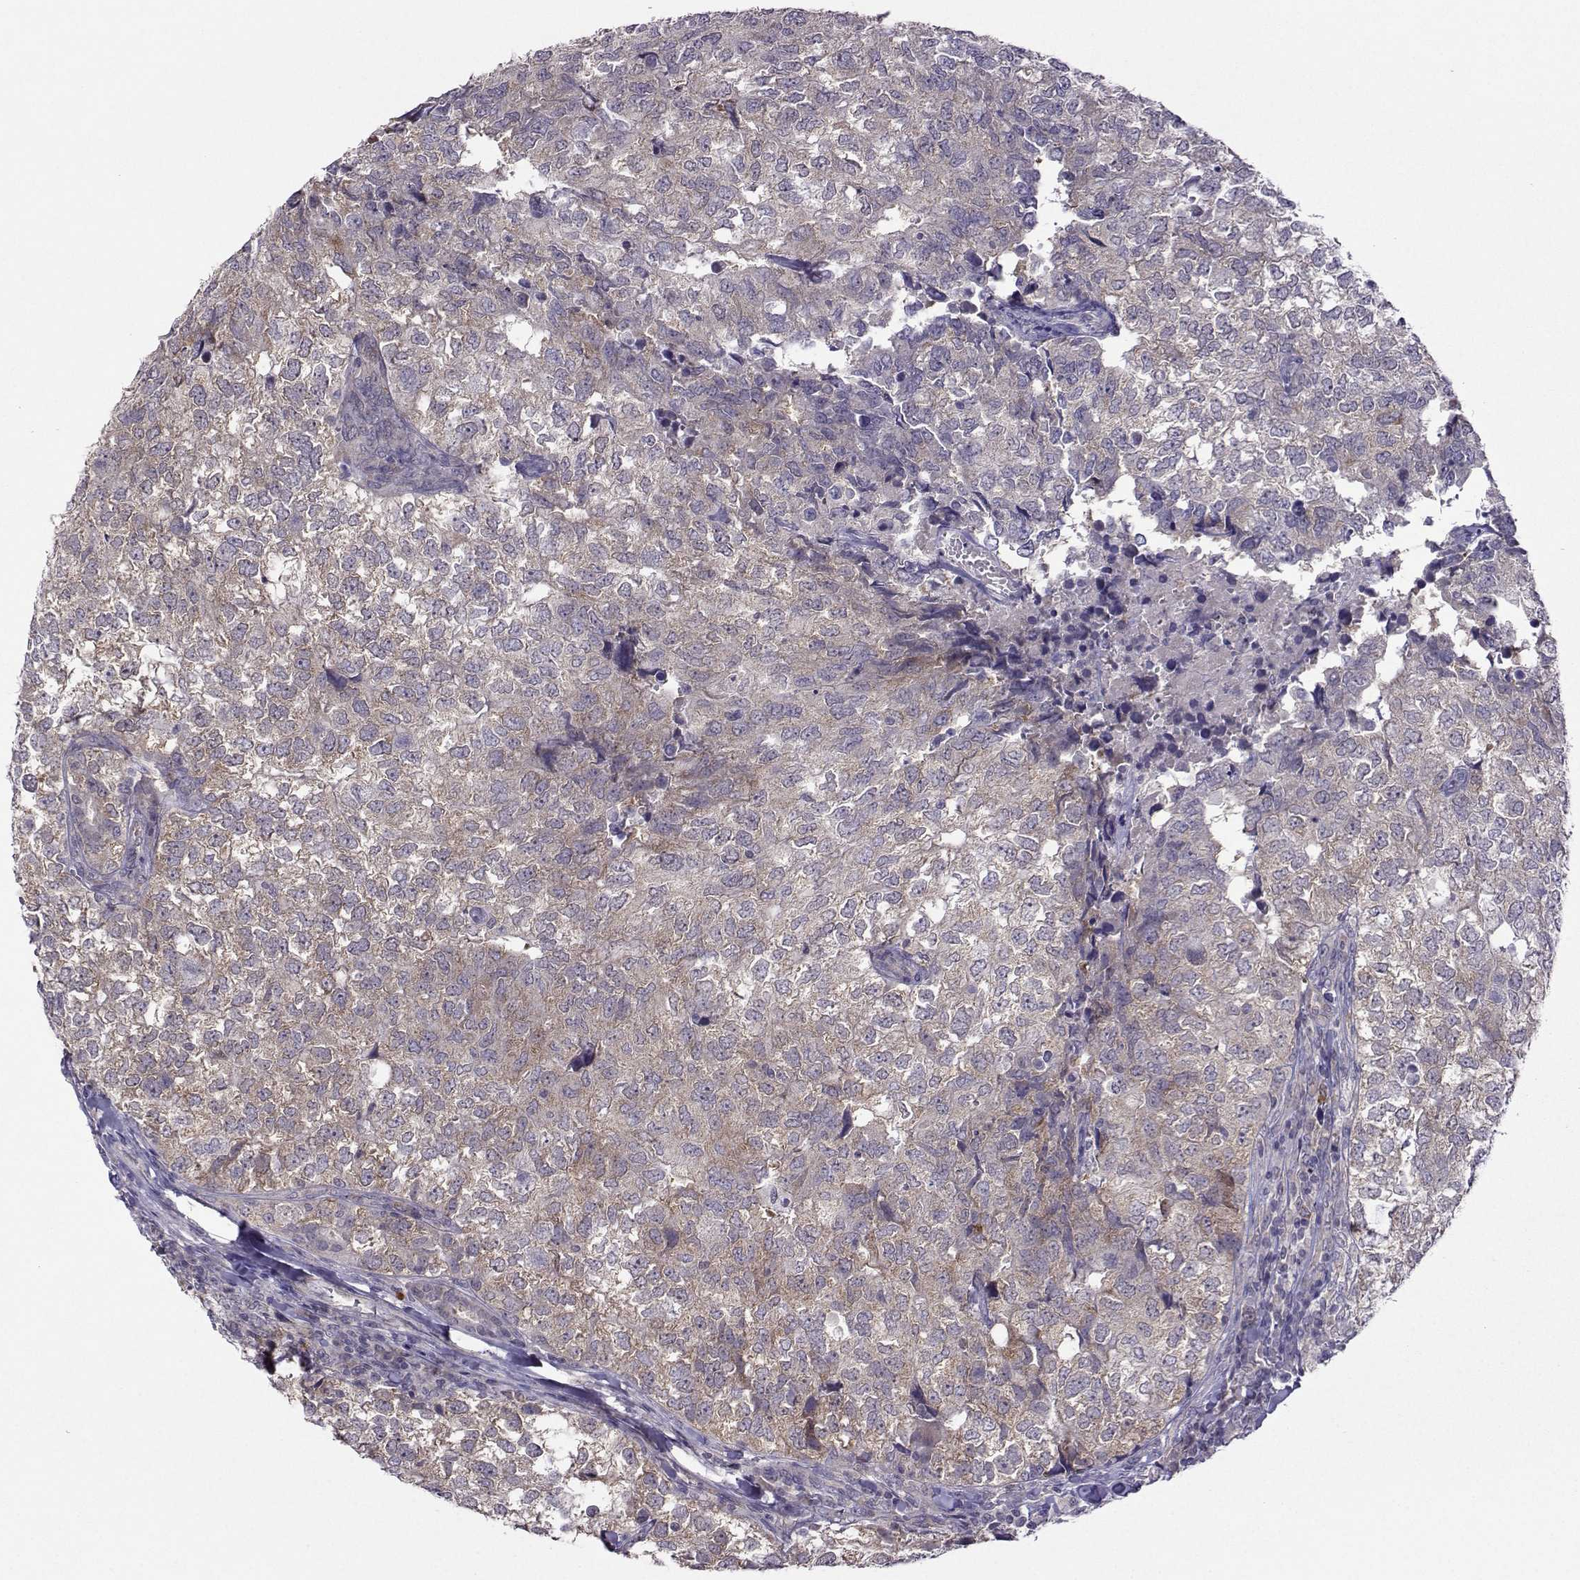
{"staining": {"intensity": "weak", "quantity": "25%-75%", "location": "cytoplasmic/membranous"}, "tissue": "breast cancer", "cell_type": "Tumor cells", "image_type": "cancer", "snomed": [{"axis": "morphology", "description": "Duct carcinoma"}, {"axis": "topography", "description": "Breast"}], "caption": "Immunohistochemistry (IHC) of human infiltrating ductal carcinoma (breast) exhibits low levels of weak cytoplasmic/membranous staining in approximately 25%-75% of tumor cells. The staining was performed using DAB to visualize the protein expression in brown, while the nuclei were stained in blue with hematoxylin (Magnification: 20x).", "gene": "DDX20", "patient": {"sex": "female", "age": 30}}